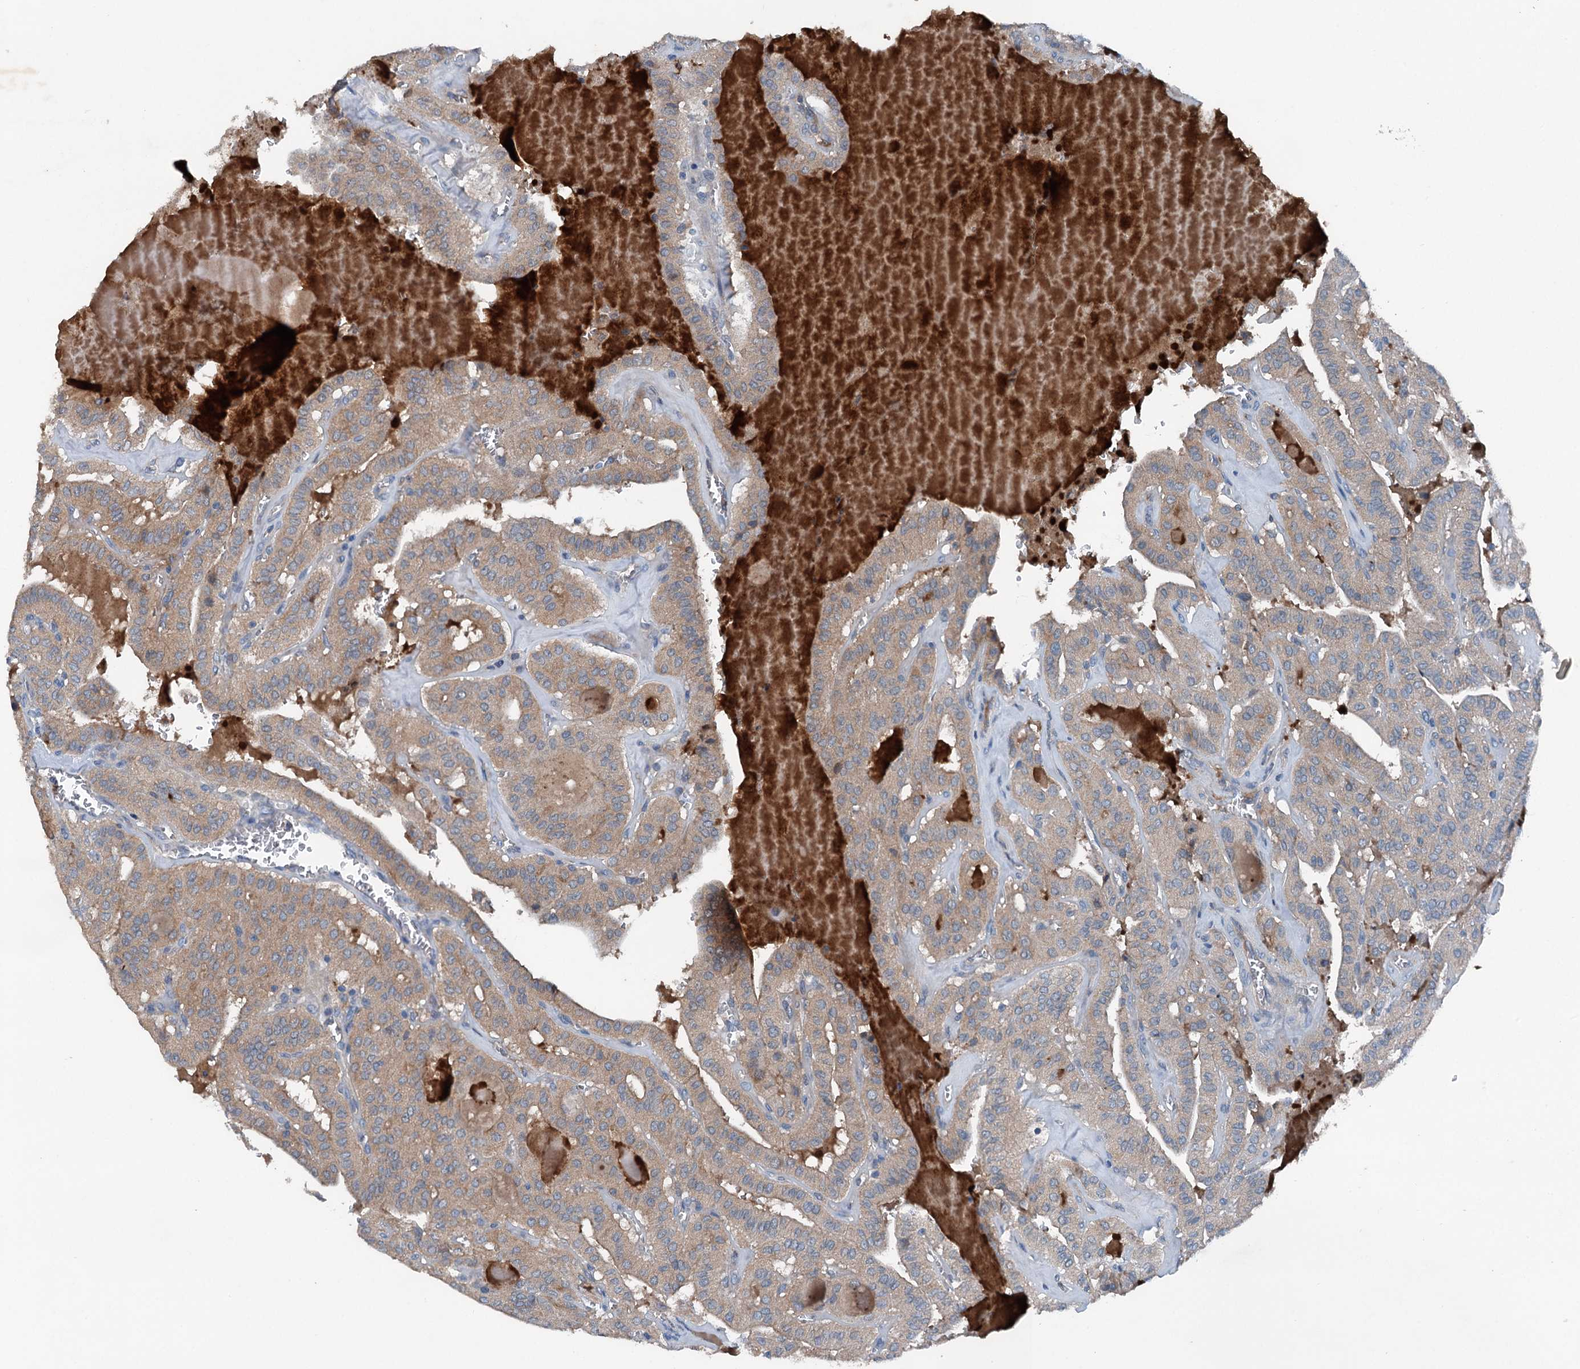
{"staining": {"intensity": "moderate", "quantity": ">75%", "location": "cytoplasmic/membranous"}, "tissue": "thyroid cancer", "cell_type": "Tumor cells", "image_type": "cancer", "snomed": [{"axis": "morphology", "description": "Papillary adenocarcinoma, NOS"}, {"axis": "topography", "description": "Thyroid gland"}], "caption": "Immunohistochemical staining of thyroid cancer demonstrates medium levels of moderate cytoplasmic/membranous staining in about >75% of tumor cells.", "gene": "PDSS1", "patient": {"sex": "male", "age": 52}}